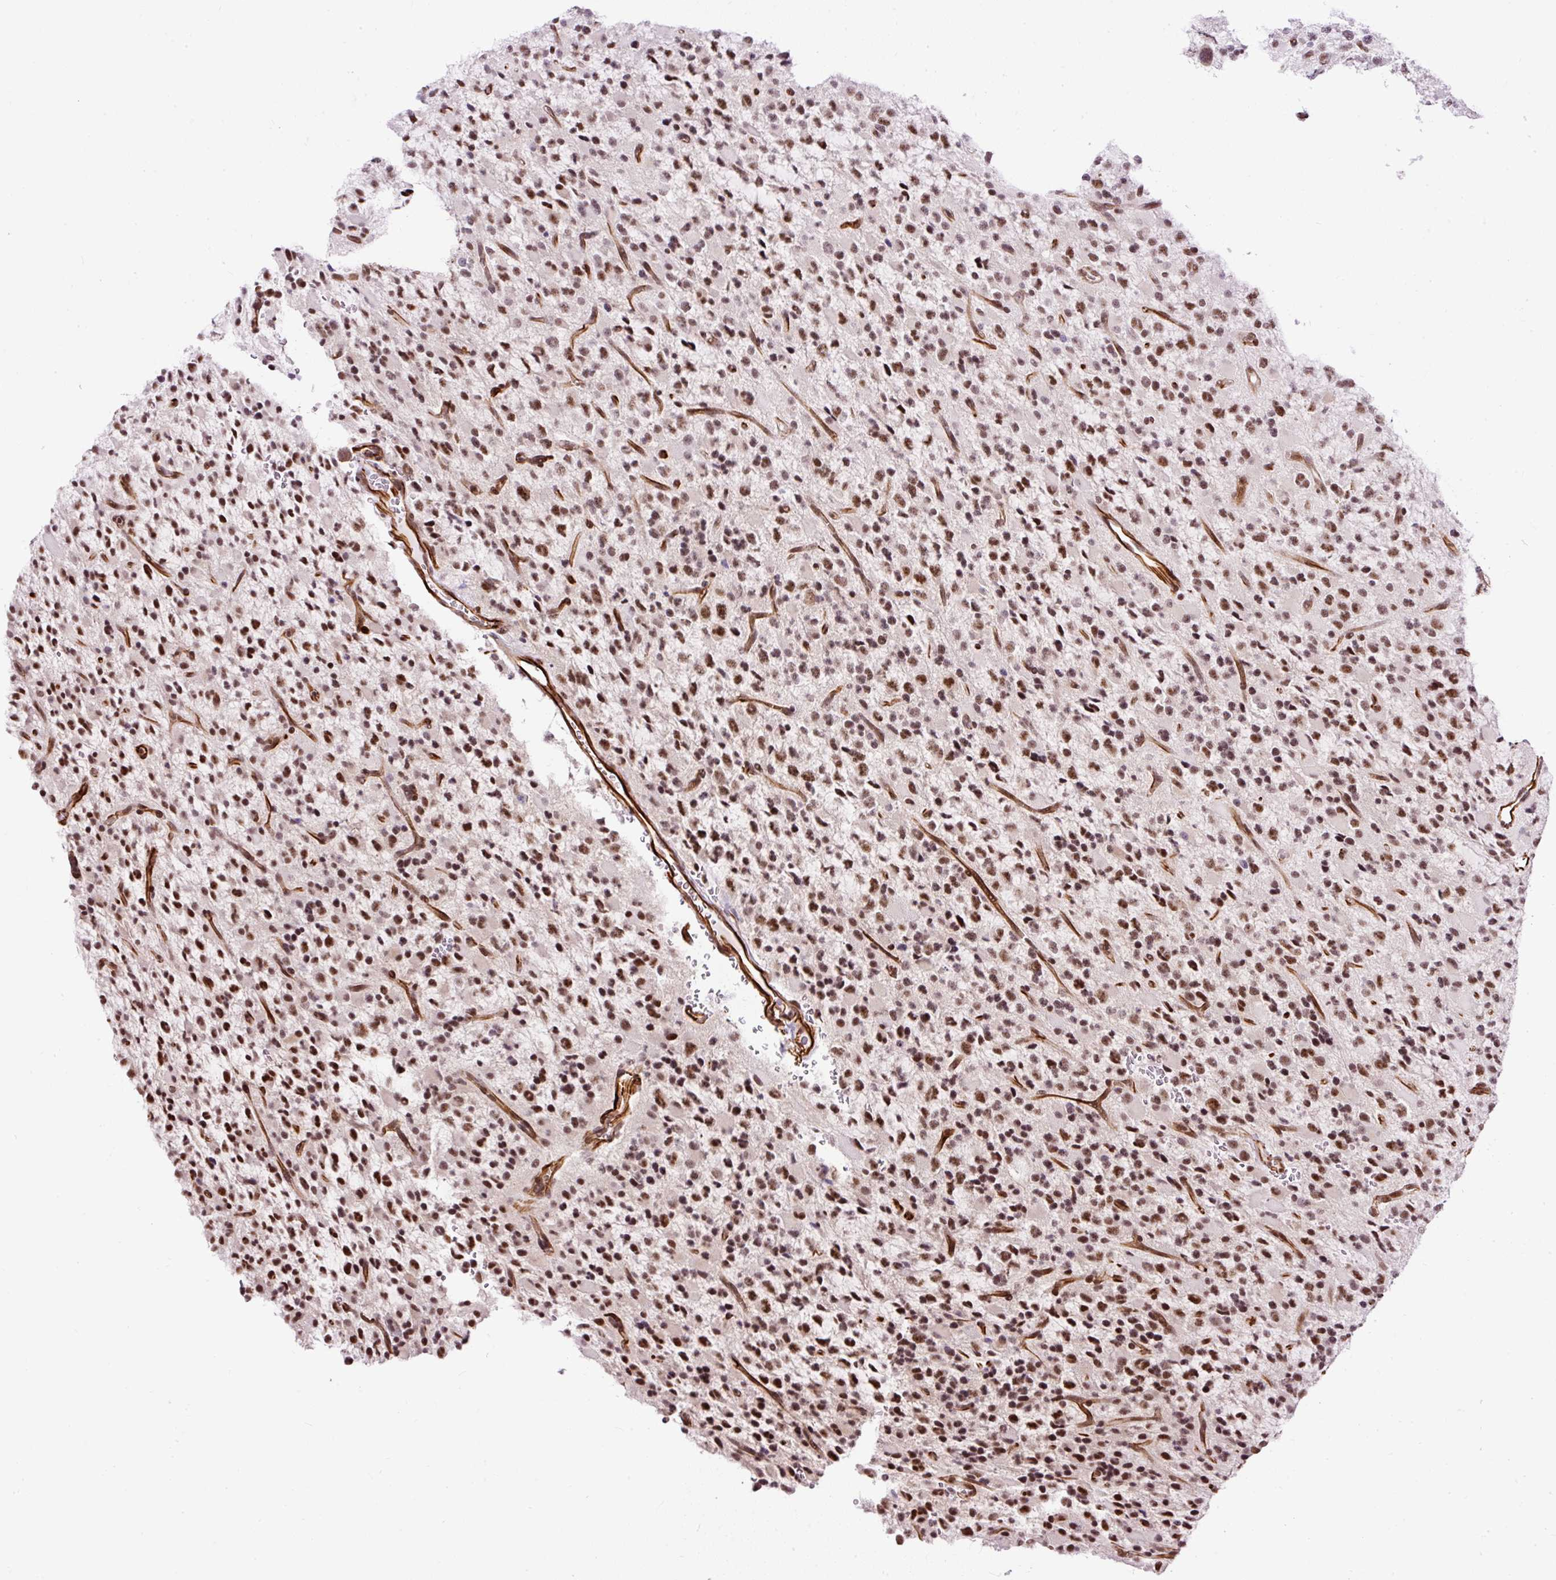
{"staining": {"intensity": "strong", "quantity": ">75%", "location": "nuclear"}, "tissue": "glioma", "cell_type": "Tumor cells", "image_type": "cancer", "snomed": [{"axis": "morphology", "description": "Glioma, malignant, High grade"}, {"axis": "topography", "description": "Brain"}], "caption": "Immunohistochemical staining of human malignant glioma (high-grade) demonstrates high levels of strong nuclear expression in approximately >75% of tumor cells.", "gene": "LUC7L2", "patient": {"sex": "male", "age": 34}}